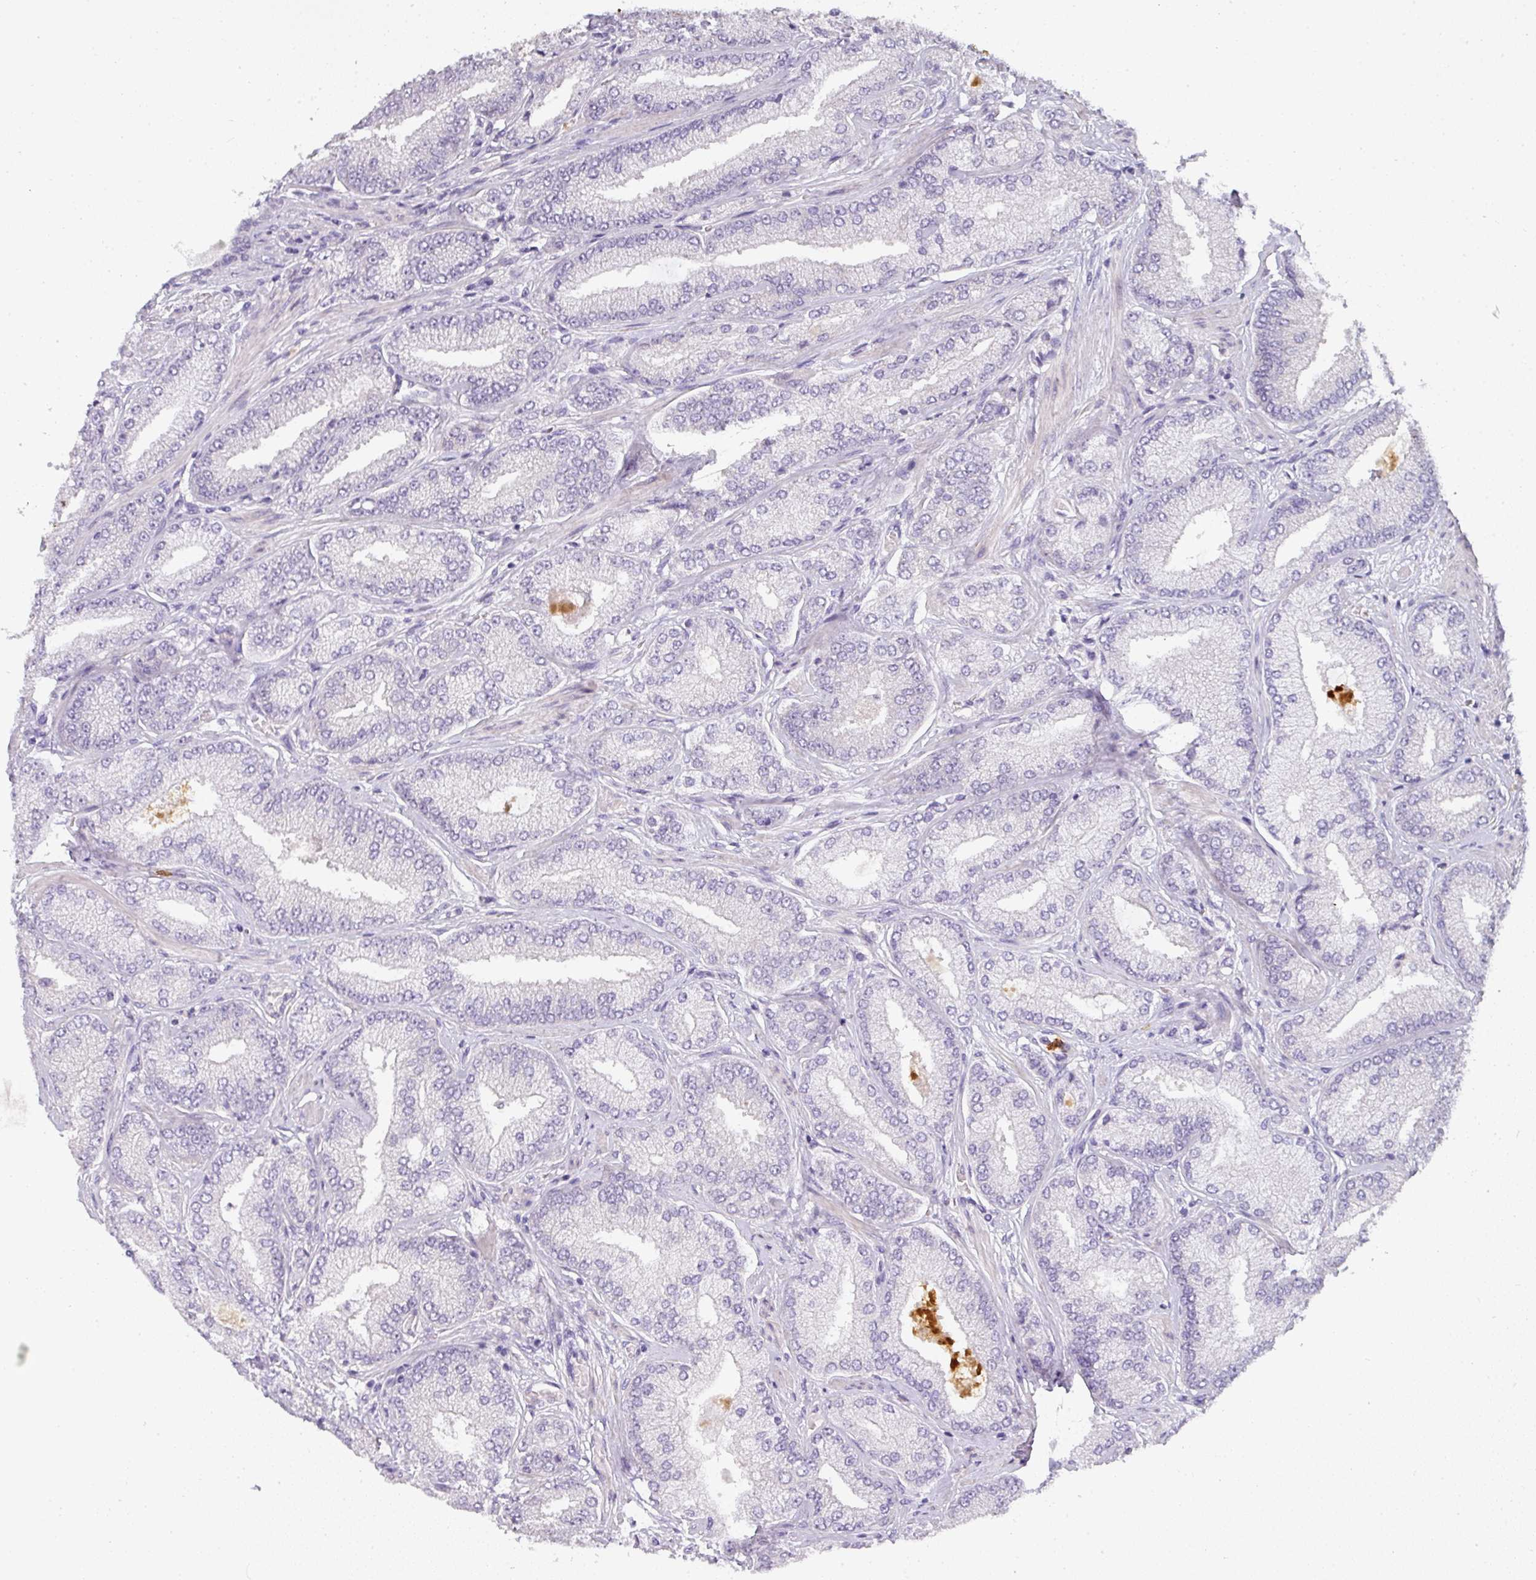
{"staining": {"intensity": "negative", "quantity": "none", "location": "none"}, "tissue": "prostate cancer", "cell_type": "Tumor cells", "image_type": "cancer", "snomed": [{"axis": "morphology", "description": "Adenocarcinoma, High grade"}, {"axis": "topography", "description": "Prostate"}], "caption": "There is no significant expression in tumor cells of prostate cancer.", "gene": "HHEX", "patient": {"sex": "male", "age": 68}}